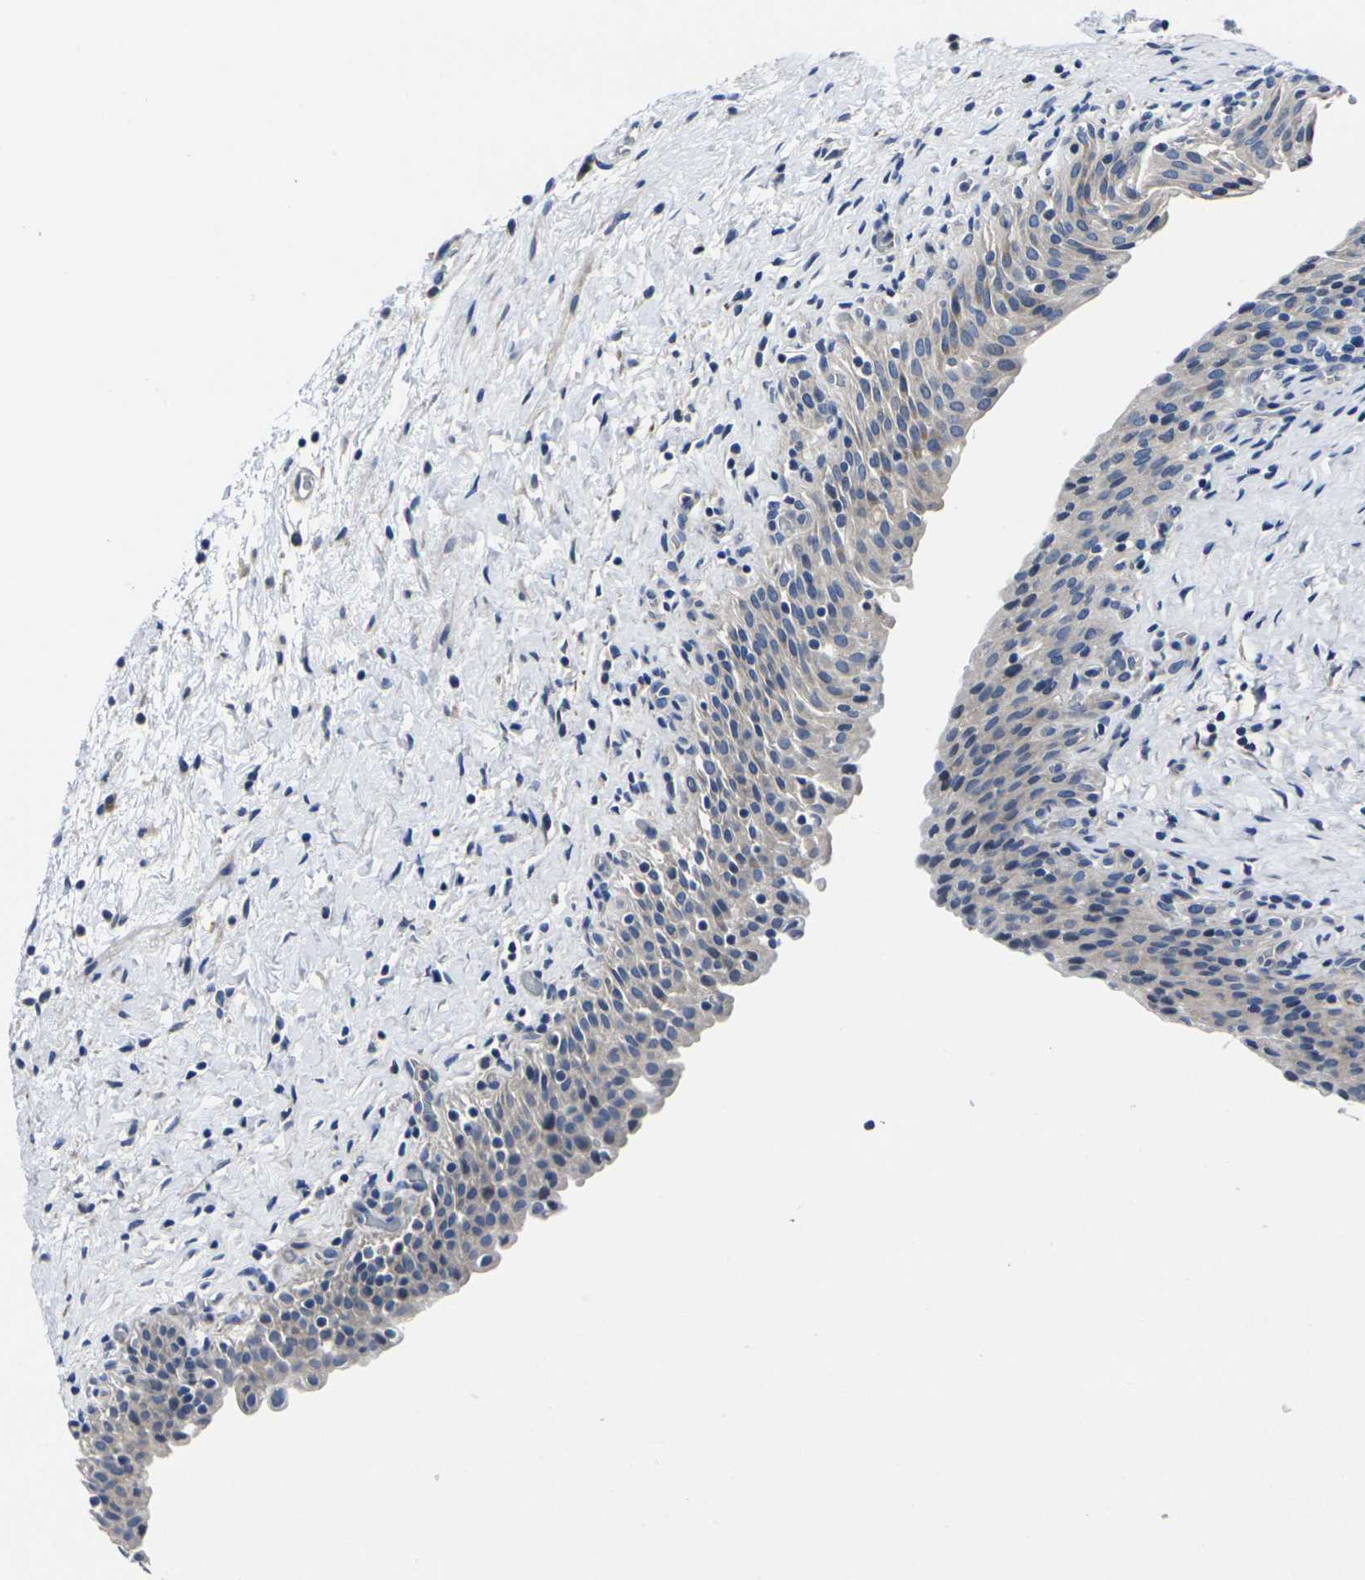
{"staining": {"intensity": "weak", "quantity": "<25%", "location": "cytoplasmic/membranous"}, "tissue": "urinary bladder", "cell_type": "Urothelial cells", "image_type": "normal", "snomed": [{"axis": "morphology", "description": "Normal tissue, NOS"}, {"axis": "topography", "description": "Urinary bladder"}], "caption": "This histopathology image is of unremarkable urinary bladder stained with IHC to label a protein in brown with the nuclei are counter-stained blue. There is no staining in urothelial cells.", "gene": "CYP2C8", "patient": {"sex": "male", "age": 51}}